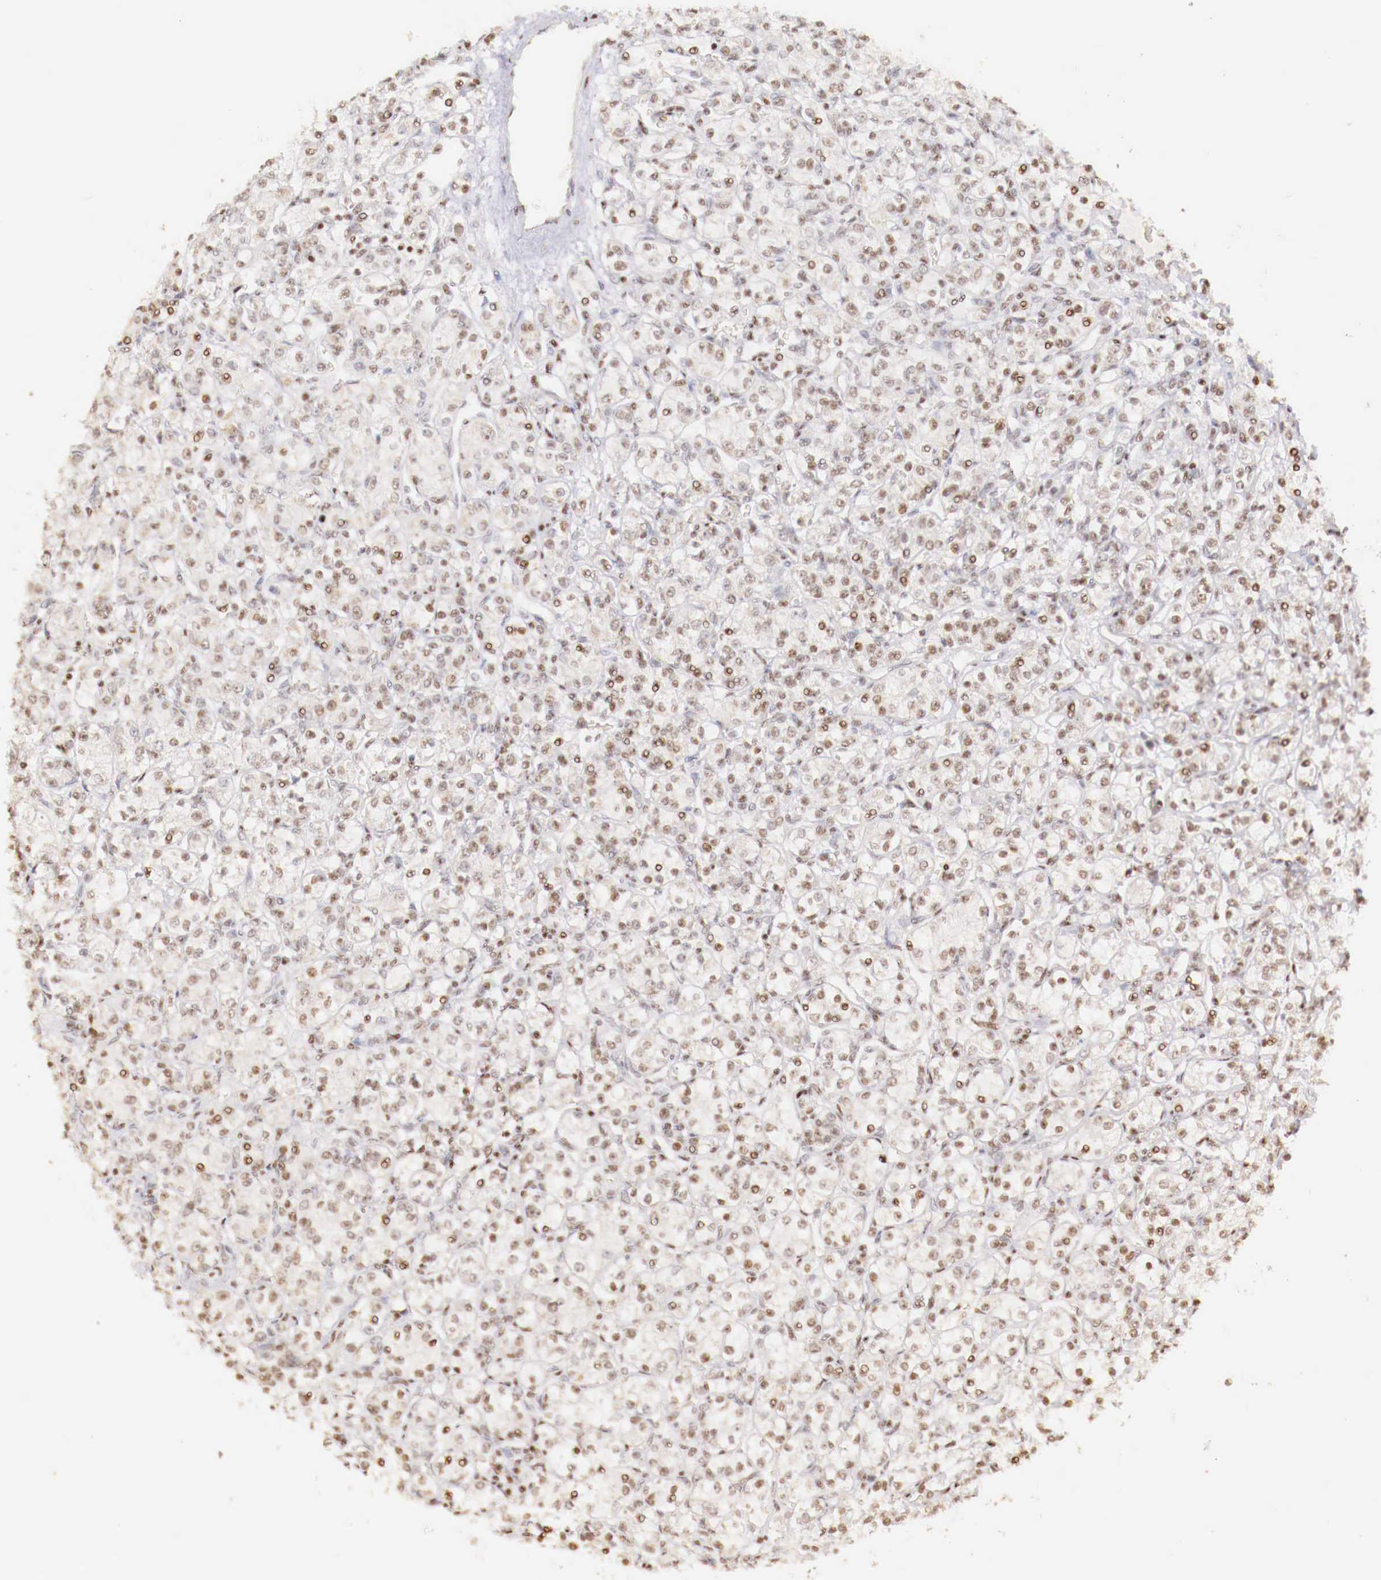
{"staining": {"intensity": "weak", "quantity": "25%-75%", "location": "nuclear"}, "tissue": "renal cancer", "cell_type": "Tumor cells", "image_type": "cancer", "snomed": [{"axis": "morphology", "description": "Adenocarcinoma, NOS"}, {"axis": "topography", "description": "Kidney"}], "caption": "This is an image of immunohistochemistry staining of renal cancer, which shows weak staining in the nuclear of tumor cells.", "gene": "SP1", "patient": {"sex": "male", "age": 77}}